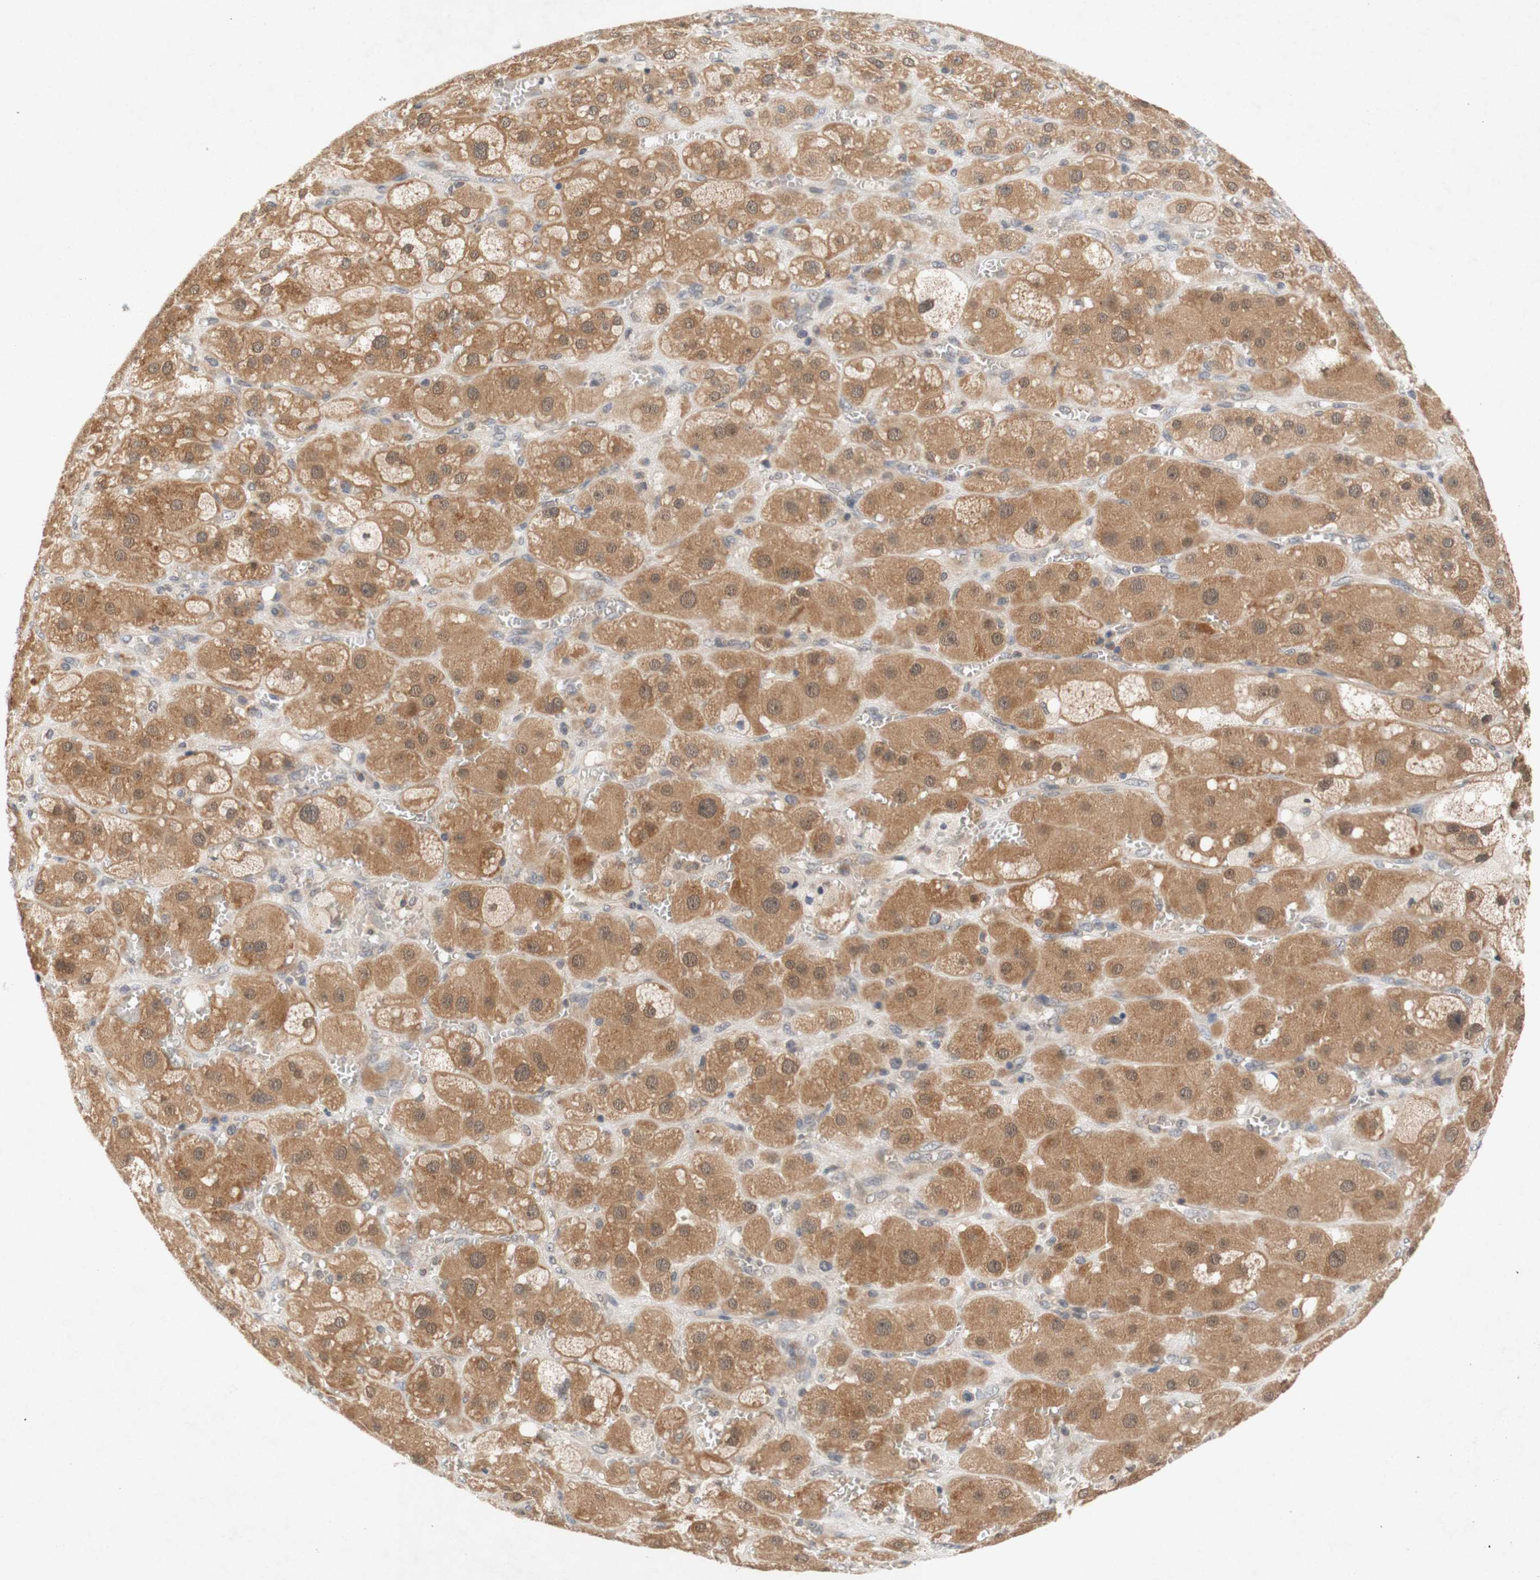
{"staining": {"intensity": "moderate", "quantity": ">75%", "location": "cytoplasmic/membranous,nuclear"}, "tissue": "adrenal gland", "cell_type": "Glandular cells", "image_type": "normal", "snomed": [{"axis": "morphology", "description": "Normal tissue, NOS"}, {"axis": "topography", "description": "Adrenal gland"}], "caption": "DAB (3,3'-diaminobenzidine) immunohistochemical staining of normal human adrenal gland exhibits moderate cytoplasmic/membranous,nuclear protein positivity in about >75% of glandular cells.", "gene": "PIN1", "patient": {"sex": "female", "age": 47}}